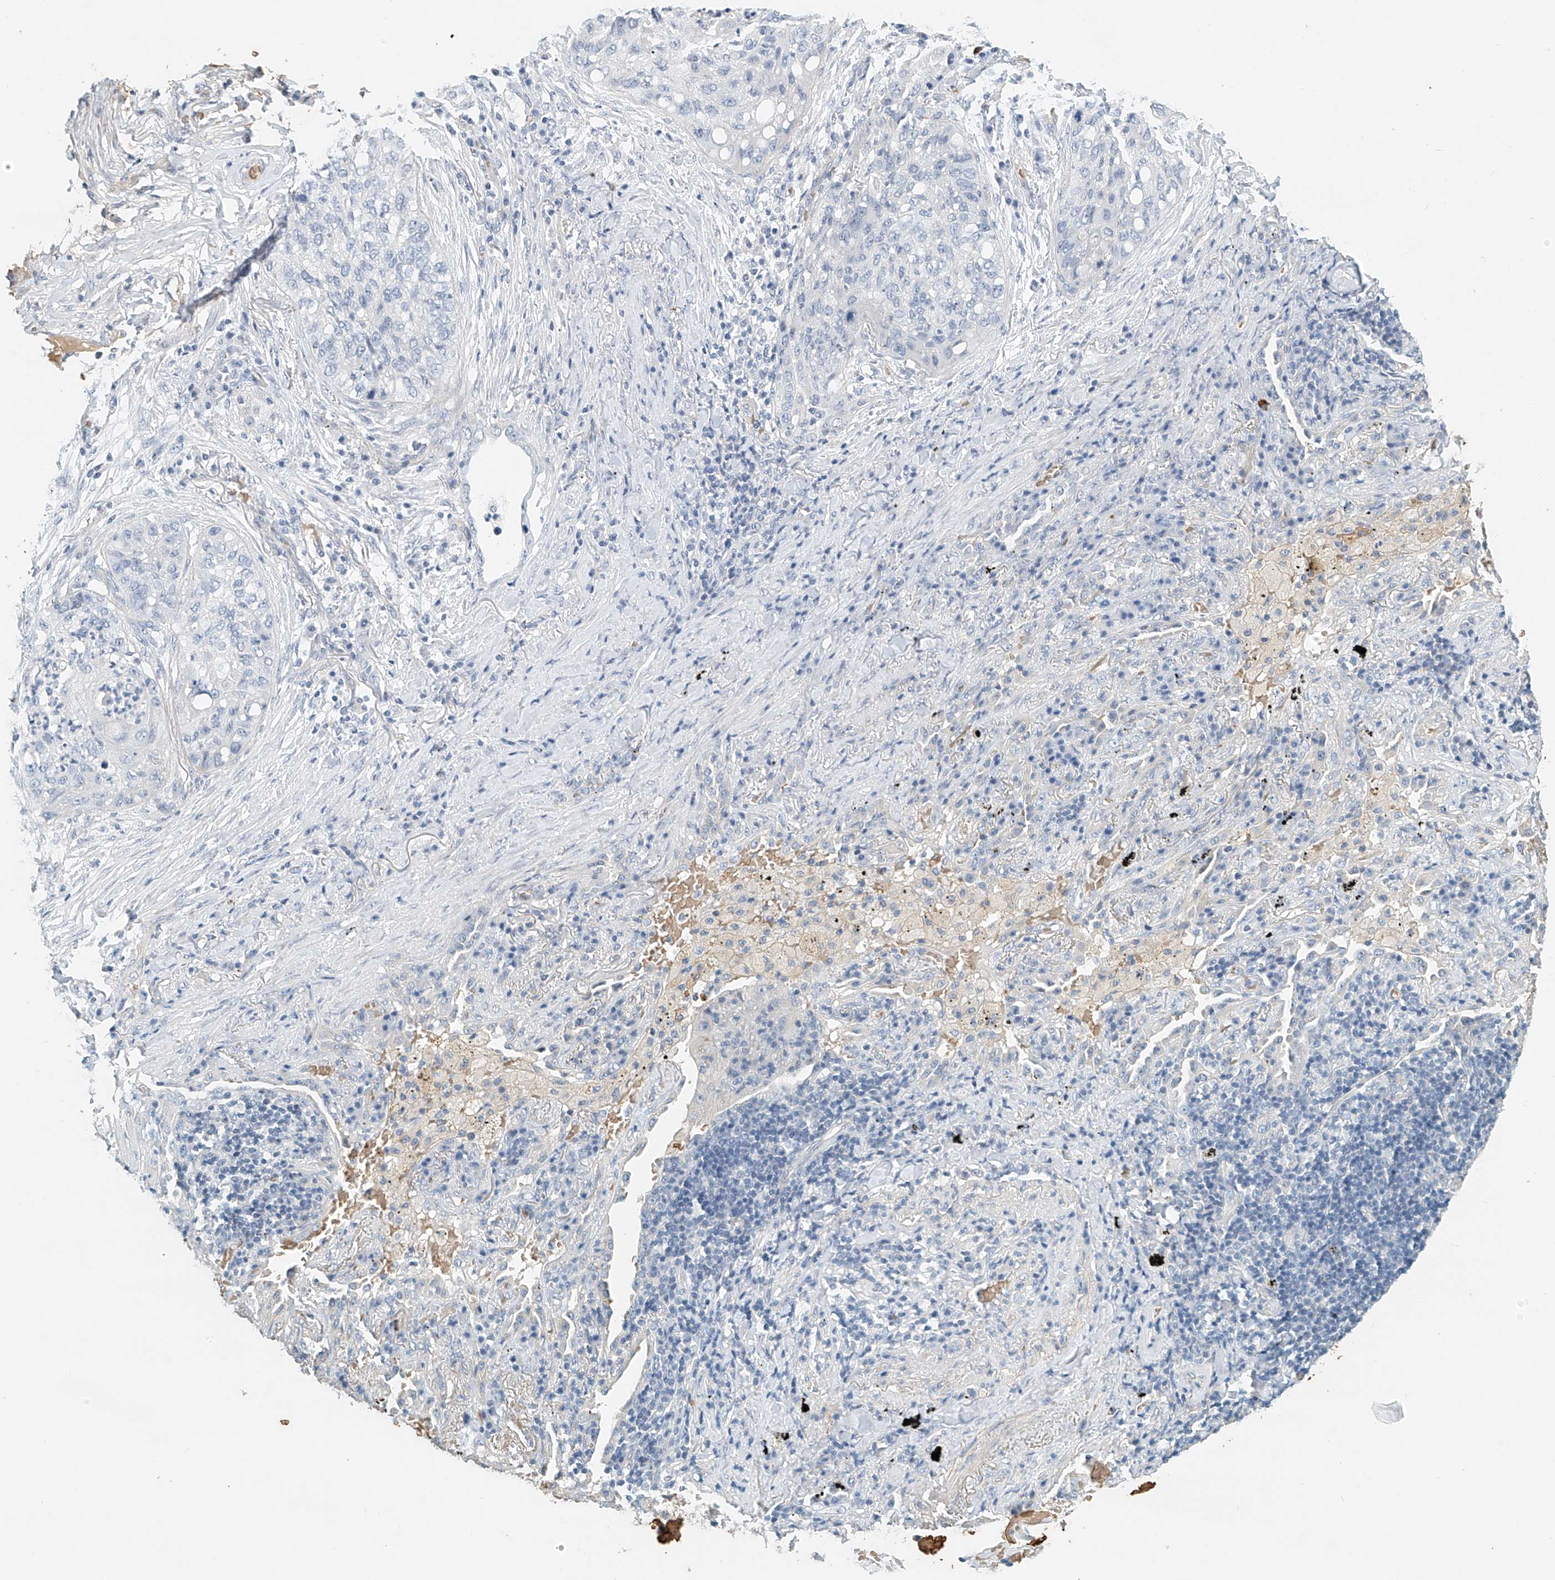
{"staining": {"intensity": "negative", "quantity": "none", "location": "none"}, "tissue": "lung cancer", "cell_type": "Tumor cells", "image_type": "cancer", "snomed": [{"axis": "morphology", "description": "Squamous cell carcinoma, NOS"}, {"axis": "topography", "description": "Lung"}], "caption": "Protein analysis of lung squamous cell carcinoma displays no significant staining in tumor cells.", "gene": "RCAN3", "patient": {"sex": "female", "age": 63}}